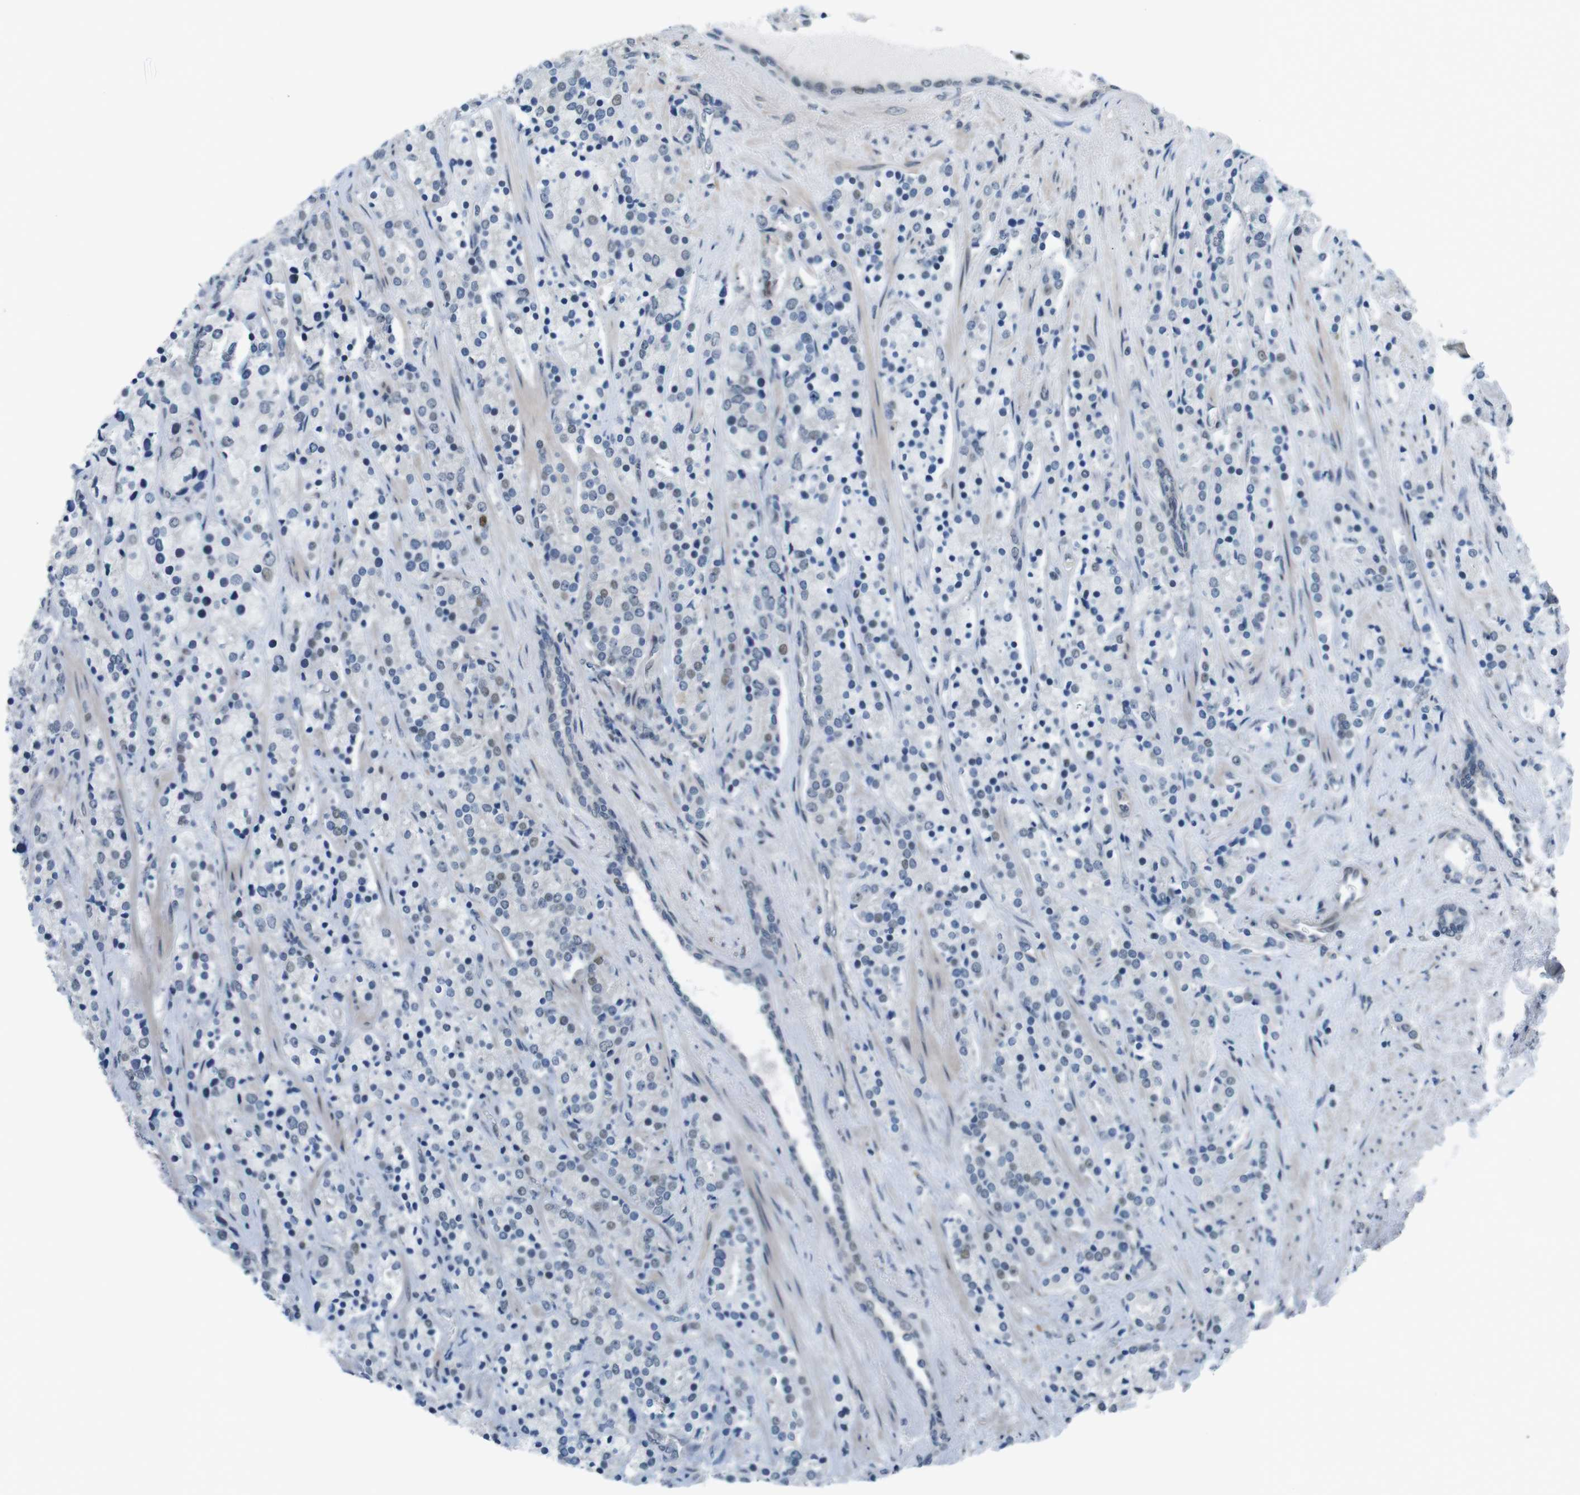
{"staining": {"intensity": "negative", "quantity": "none", "location": "none"}, "tissue": "prostate cancer", "cell_type": "Tumor cells", "image_type": "cancer", "snomed": [{"axis": "morphology", "description": "Adenocarcinoma, High grade"}, {"axis": "topography", "description": "Prostate"}], "caption": "Histopathology image shows no significant protein staining in tumor cells of prostate adenocarcinoma (high-grade).", "gene": "SMCO2", "patient": {"sex": "male", "age": 71}}